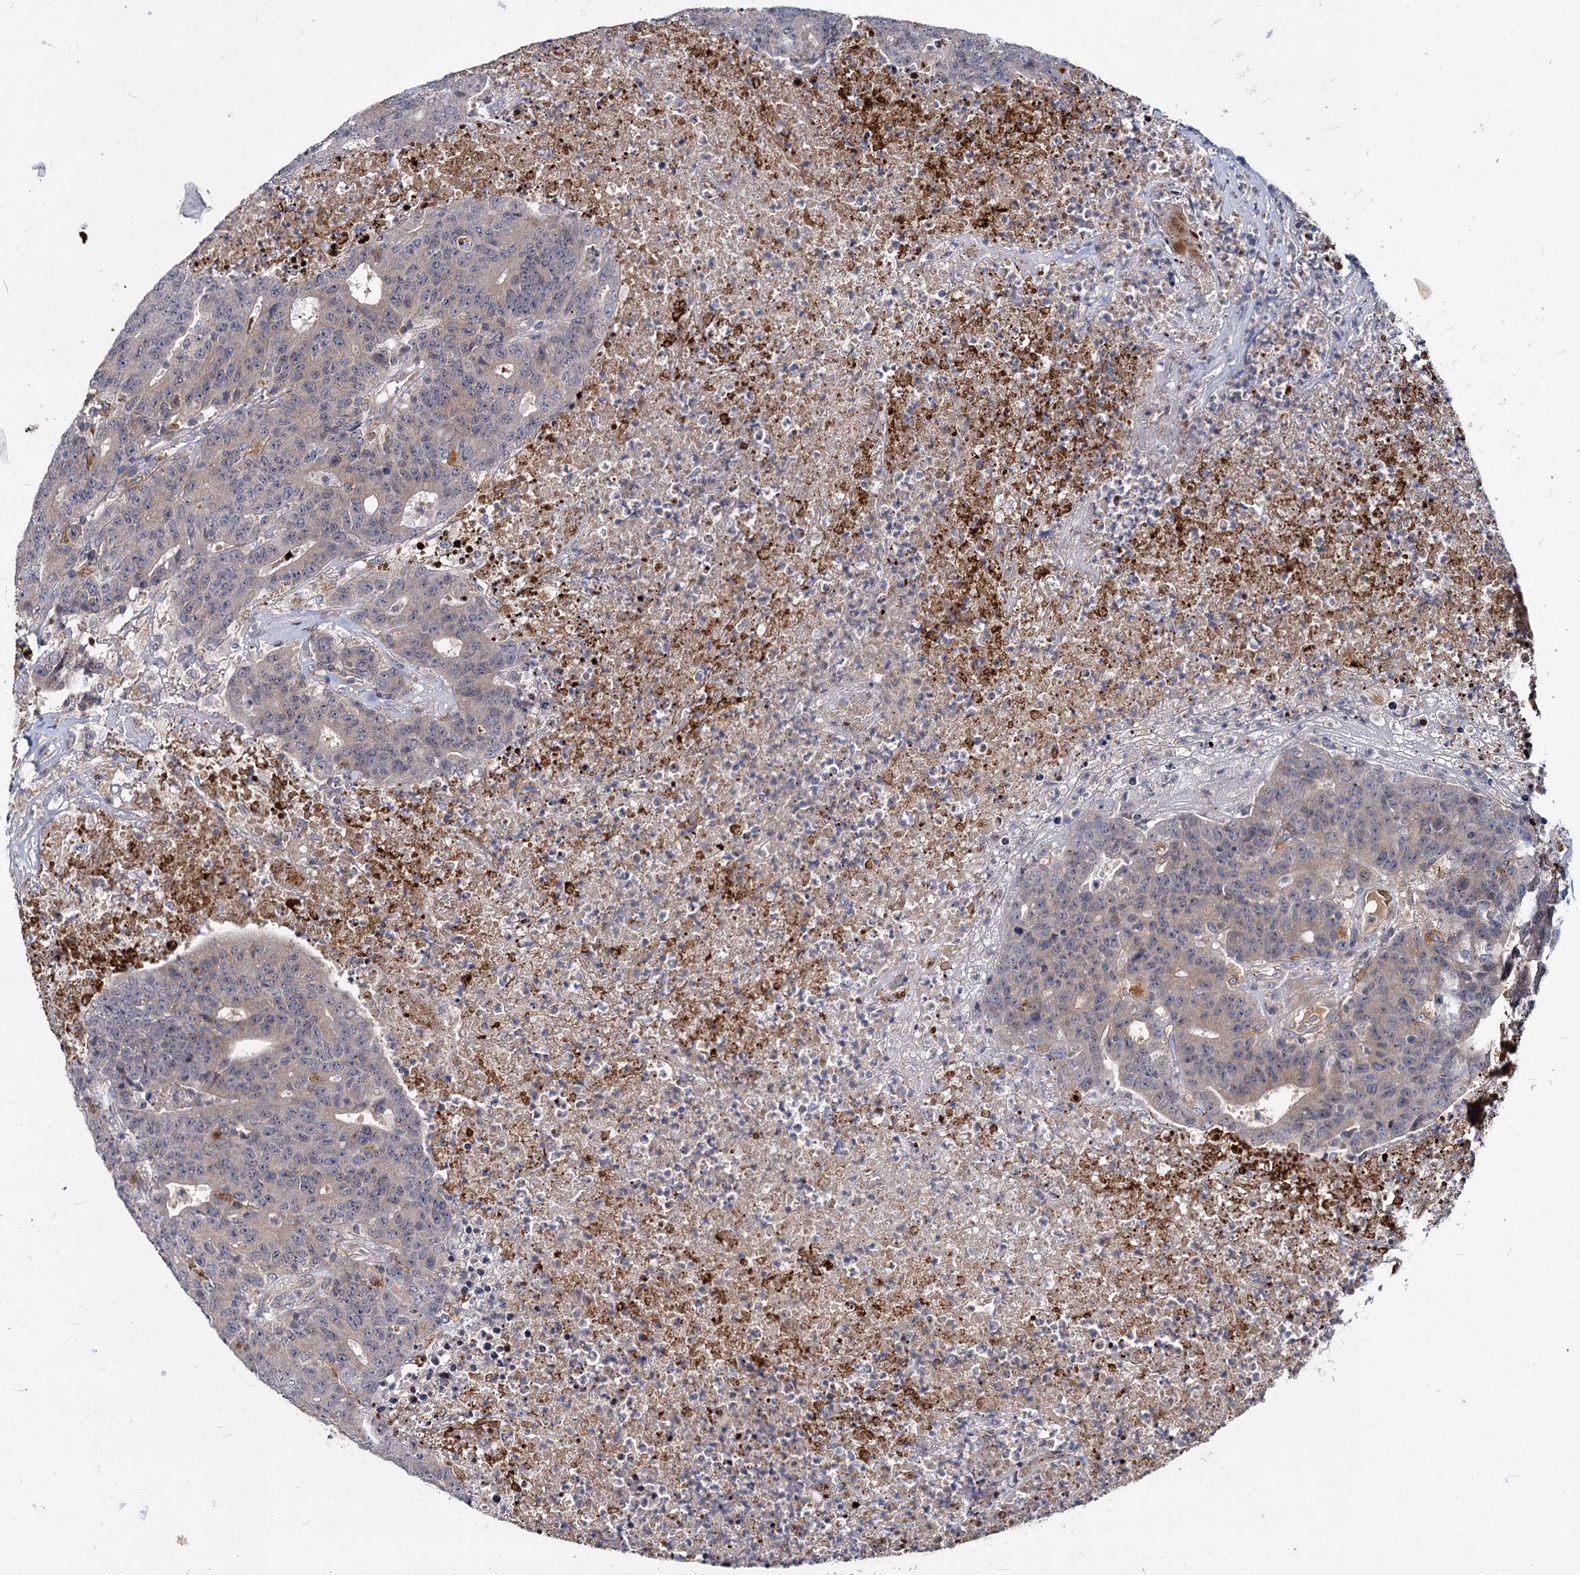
{"staining": {"intensity": "negative", "quantity": "none", "location": "none"}, "tissue": "colorectal cancer", "cell_type": "Tumor cells", "image_type": "cancer", "snomed": [{"axis": "morphology", "description": "Adenocarcinoma, NOS"}, {"axis": "topography", "description": "Colon"}], "caption": "A photomicrograph of human colorectal cancer (adenocarcinoma) is negative for staining in tumor cells.", "gene": "C11orf86", "patient": {"sex": "female", "age": 75}}